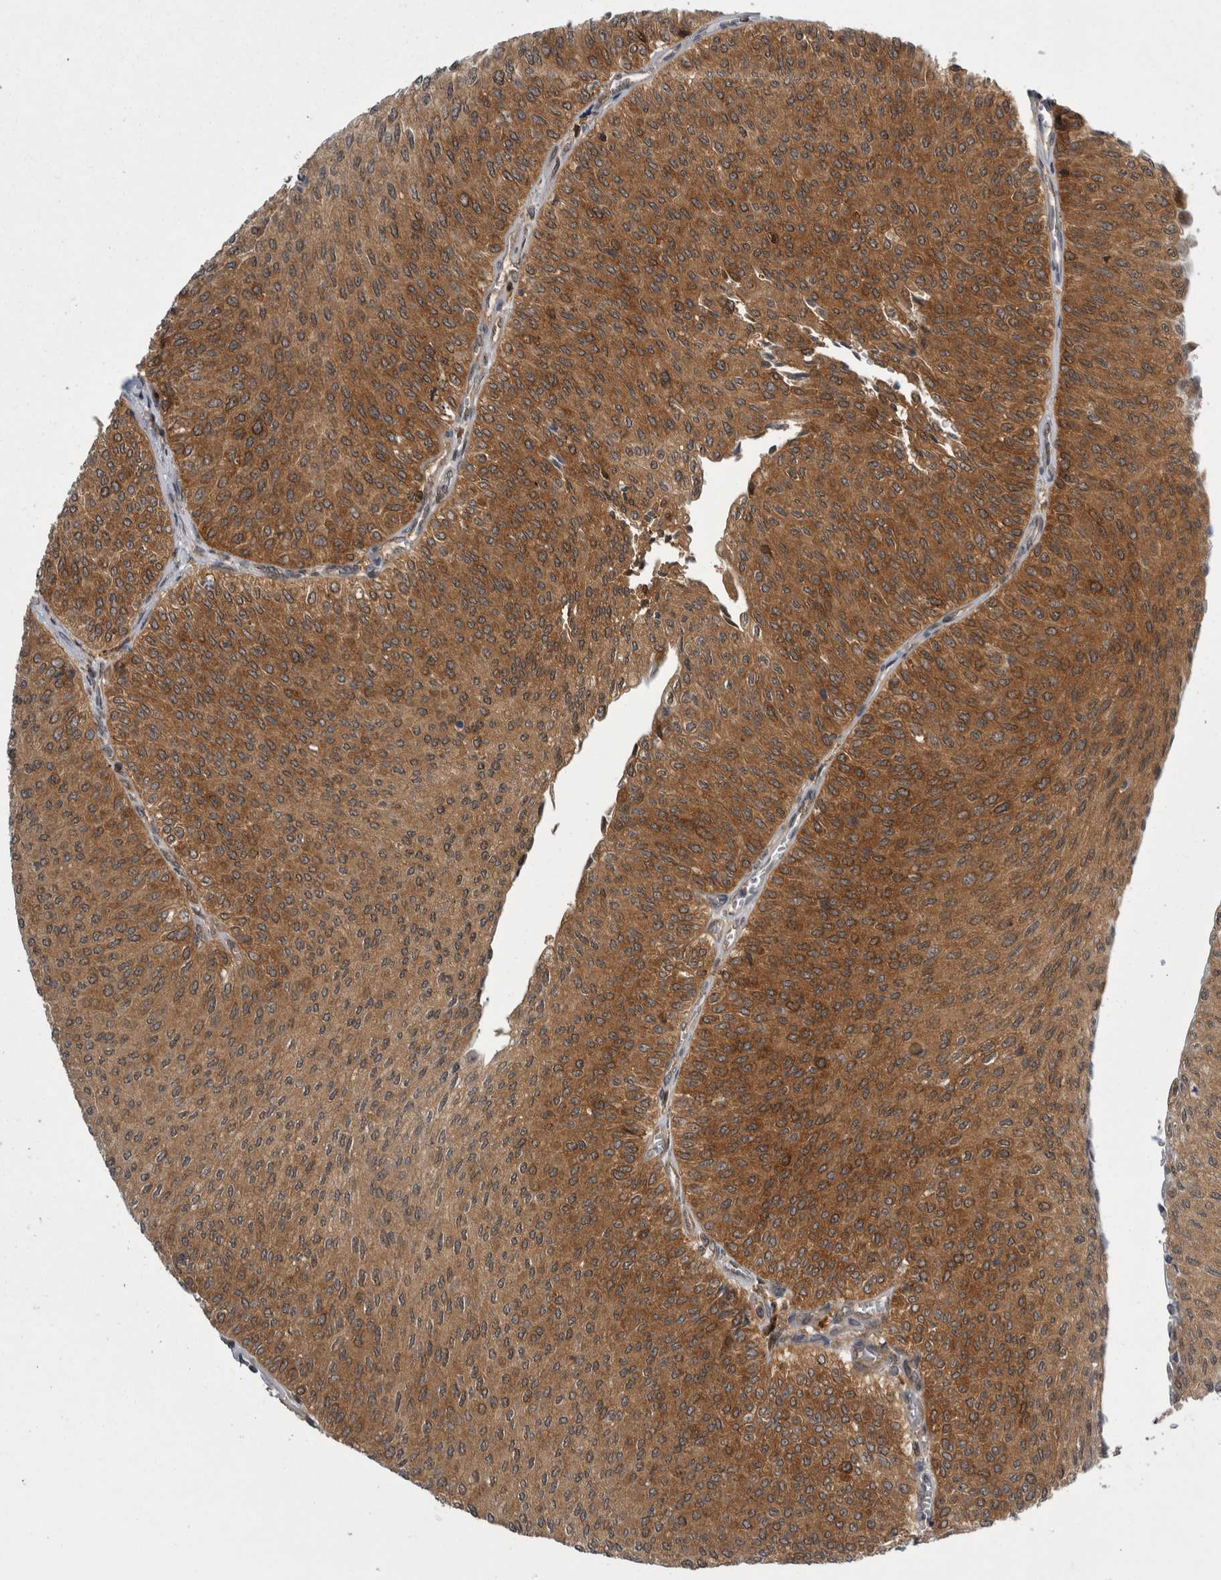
{"staining": {"intensity": "moderate", "quantity": ">75%", "location": "cytoplasmic/membranous"}, "tissue": "urothelial cancer", "cell_type": "Tumor cells", "image_type": "cancer", "snomed": [{"axis": "morphology", "description": "Urothelial carcinoma, Low grade"}, {"axis": "topography", "description": "Urinary bladder"}], "caption": "Human urothelial cancer stained with a protein marker shows moderate staining in tumor cells.", "gene": "CACYBP", "patient": {"sex": "male", "age": 78}}